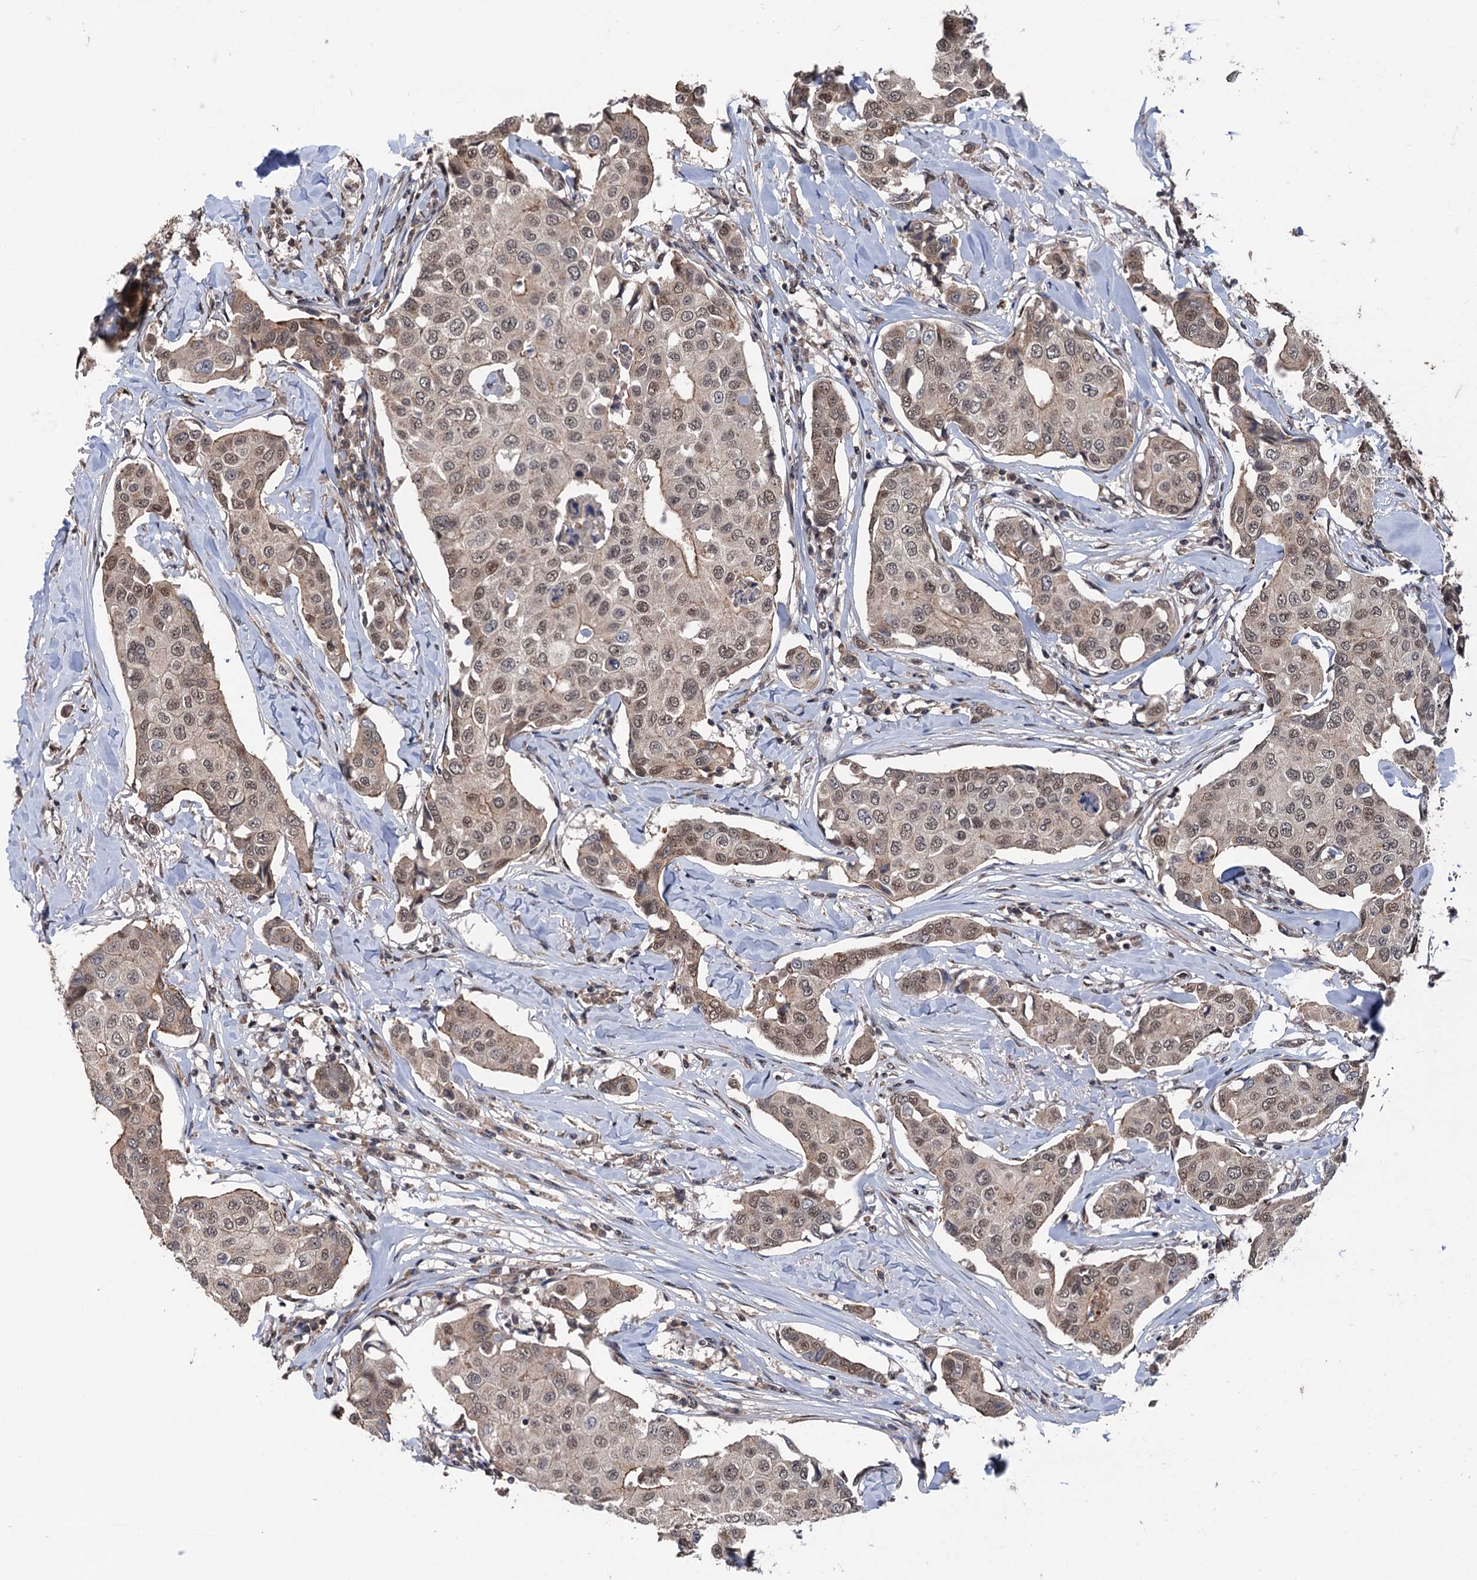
{"staining": {"intensity": "moderate", "quantity": ">75%", "location": "nuclear"}, "tissue": "breast cancer", "cell_type": "Tumor cells", "image_type": "cancer", "snomed": [{"axis": "morphology", "description": "Duct carcinoma"}, {"axis": "topography", "description": "Breast"}], "caption": "Breast cancer (intraductal carcinoma) stained for a protein (brown) shows moderate nuclear positive positivity in about >75% of tumor cells.", "gene": "RASSF4", "patient": {"sex": "female", "age": 80}}